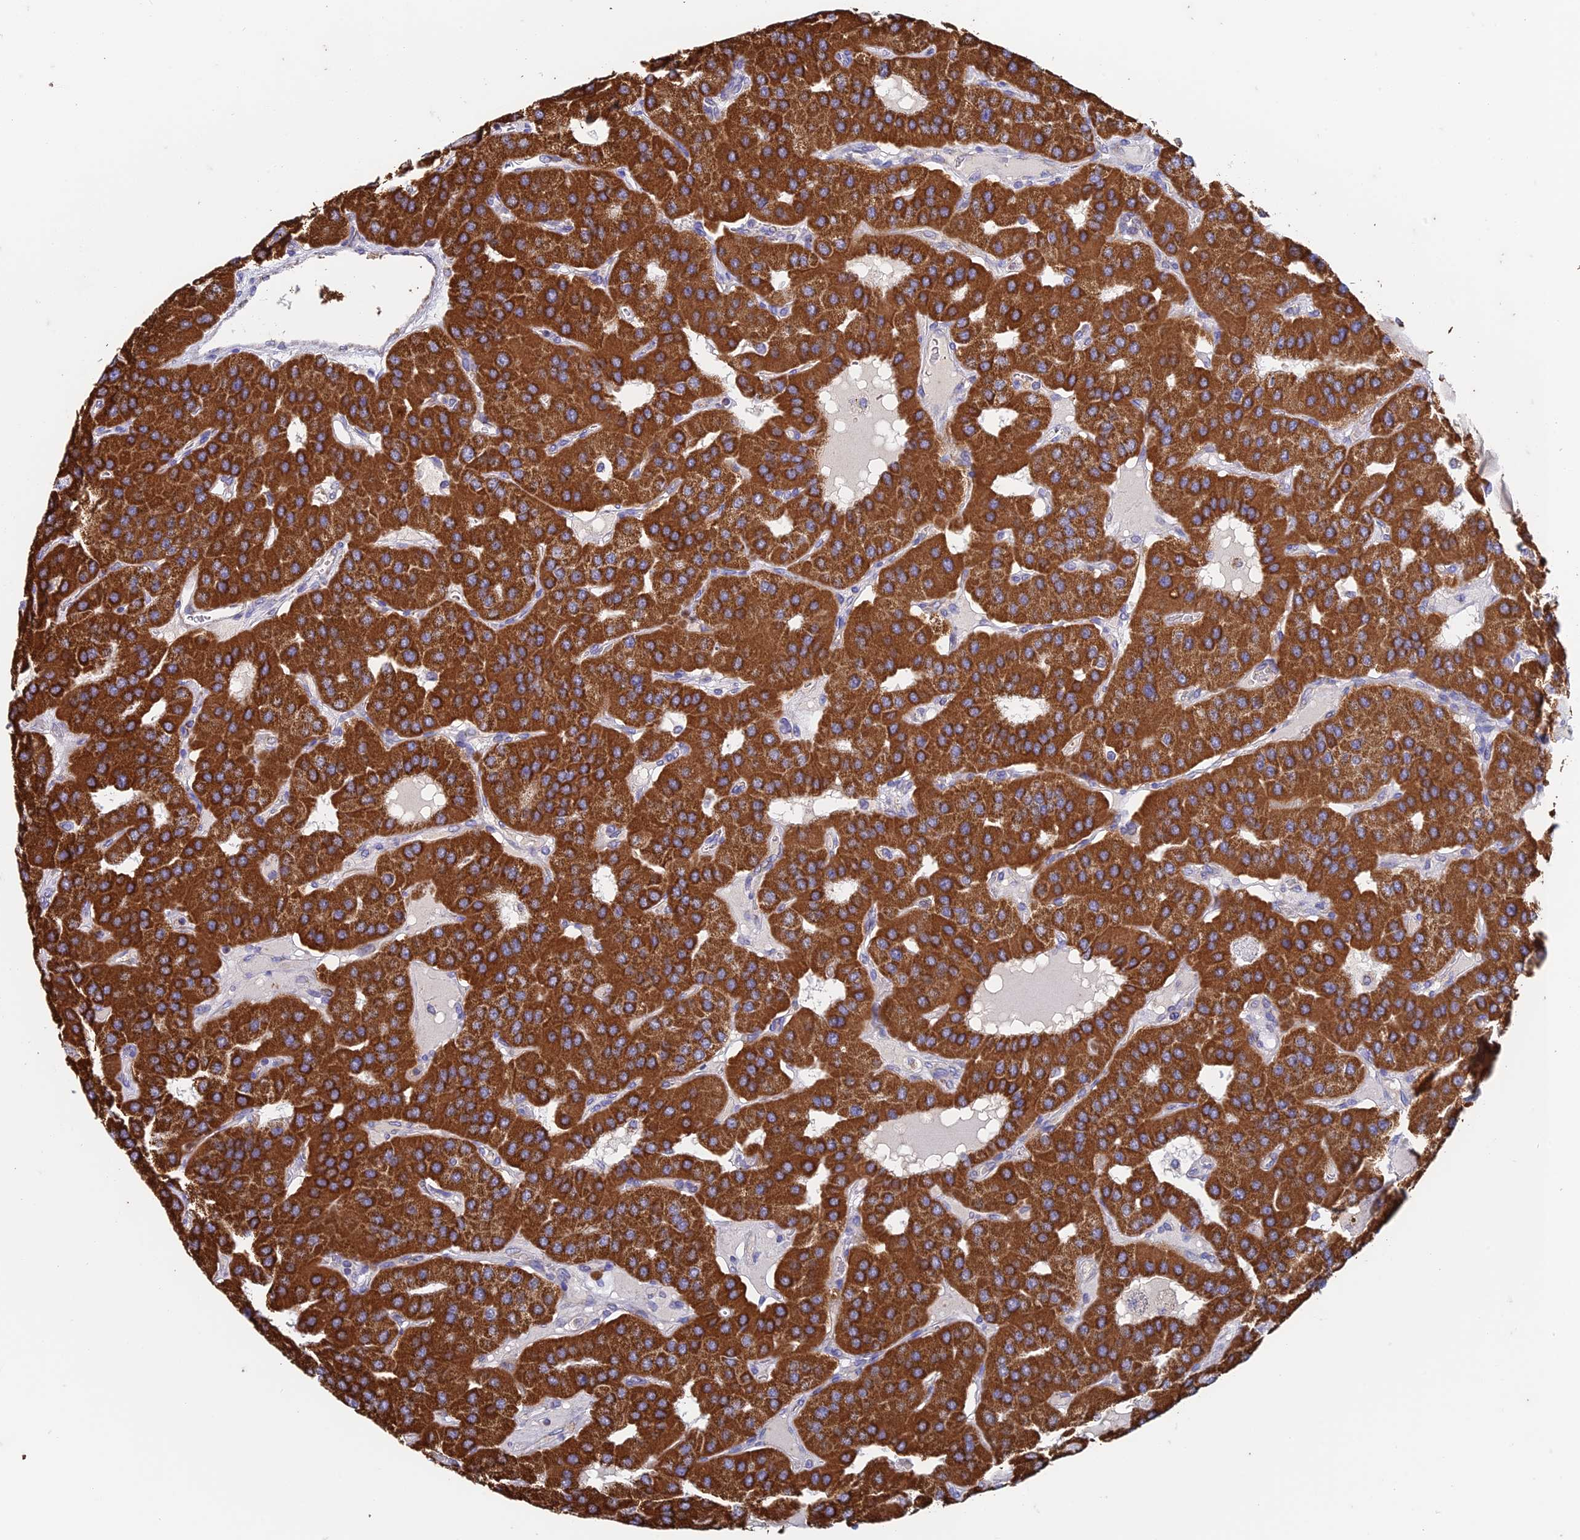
{"staining": {"intensity": "strong", "quantity": ">75%", "location": "cytoplasmic/membranous"}, "tissue": "parathyroid gland", "cell_type": "Glandular cells", "image_type": "normal", "snomed": [{"axis": "morphology", "description": "Normal tissue, NOS"}, {"axis": "morphology", "description": "Adenoma, NOS"}, {"axis": "topography", "description": "Parathyroid gland"}], "caption": "IHC photomicrograph of unremarkable parathyroid gland: parathyroid gland stained using immunohistochemistry exhibits high levels of strong protein expression localized specifically in the cytoplasmic/membranous of glandular cells, appearing as a cytoplasmic/membranous brown color.", "gene": "ZNF181", "patient": {"sex": "female", "age": 86}}